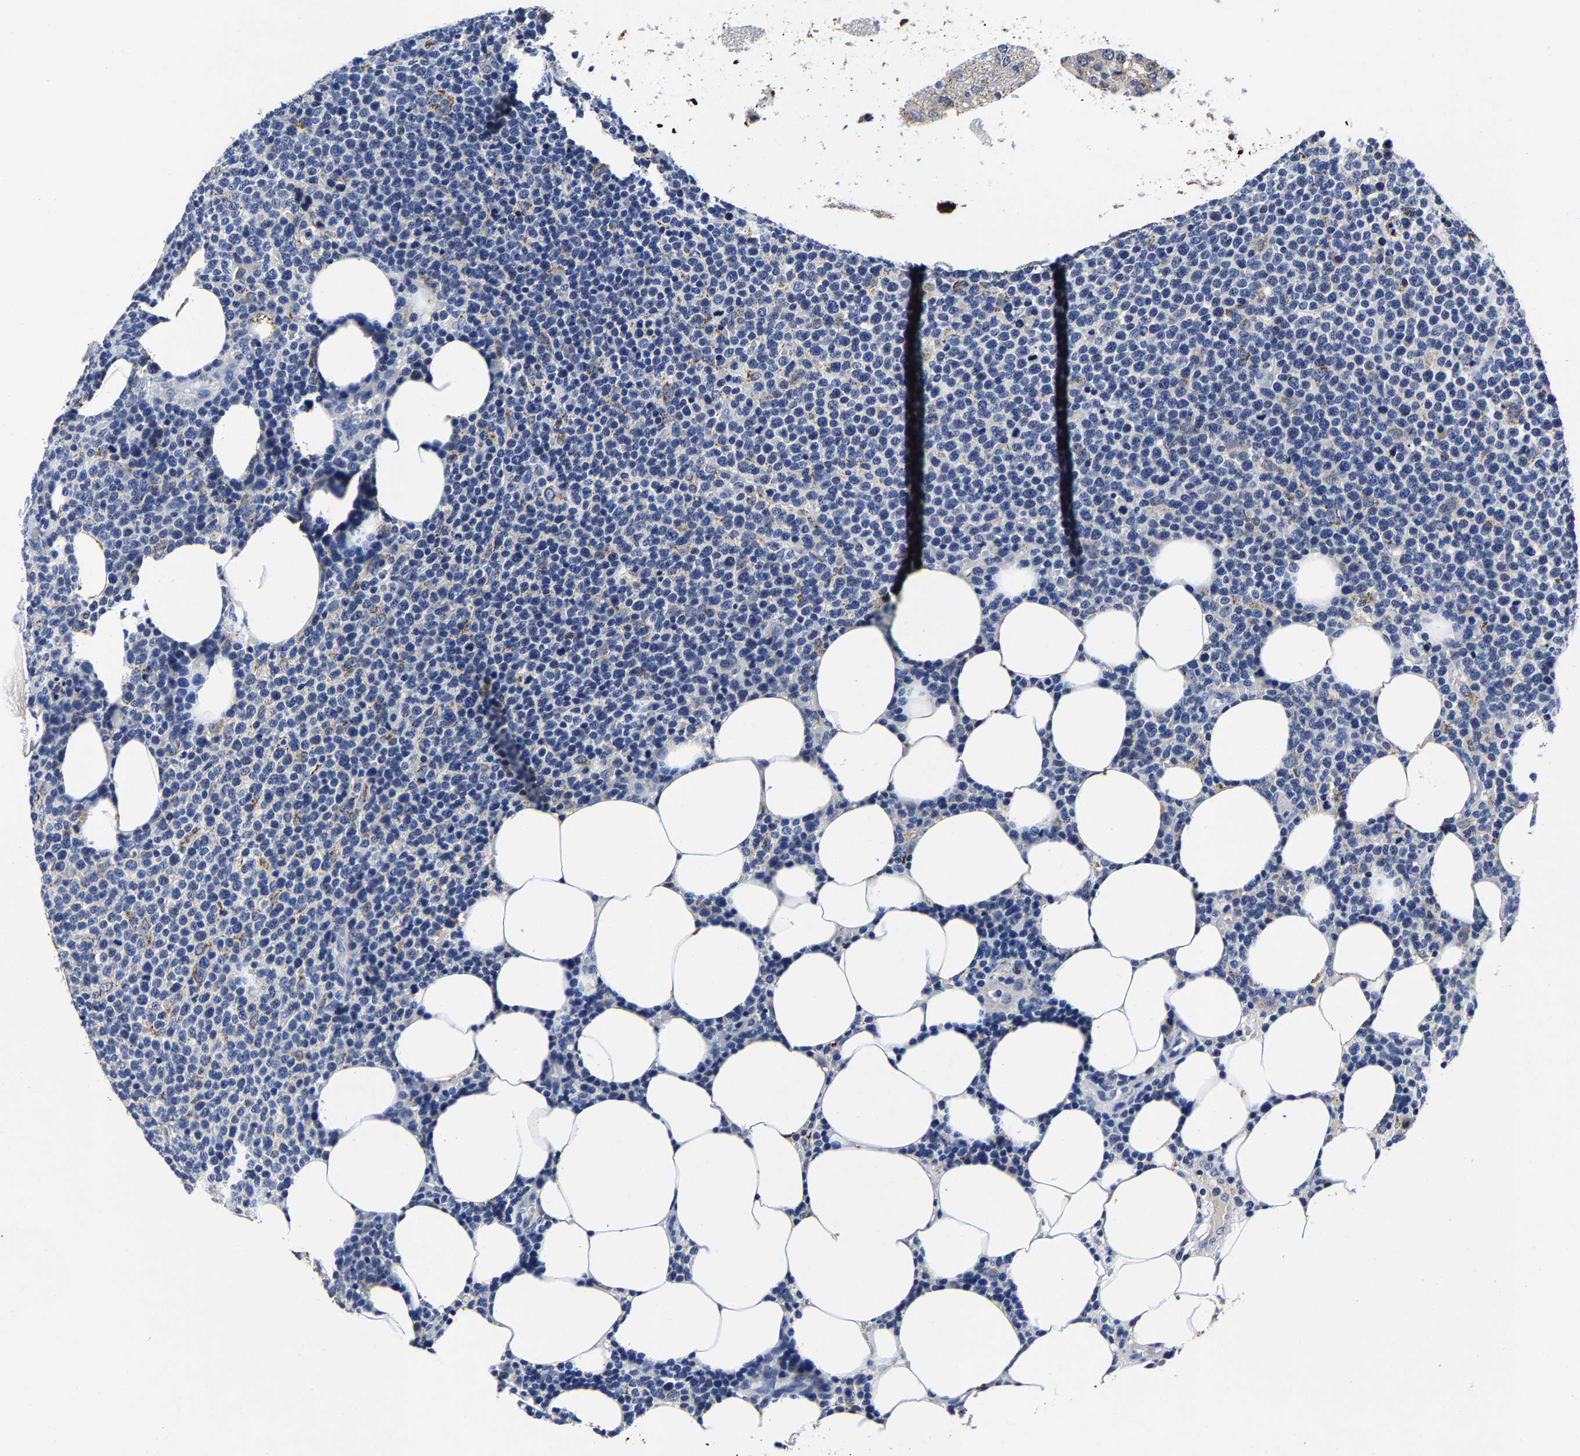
{"staining": {"intensity": "negative", "quantity": "none", "location": "none"}, "tissue": "lymphoma", "cell_type": "Tumor cells", "image_type": "cancer", "snomed": [{"axis": "morphology", "description": "Malignant lymphoma, non-Hodgkin's type, High grade"}, {"axis": "topography", "description": "Lymph node"}], "caption": "Immunohistochemical staining of malignant lymphoma, non-Hodgkin's type (high-grade) reveals no significant expression in tumor cells. (Immunohistochemistry (ihc), brightfield microscopy, high magnification).", "gene": "PSPH", "patient": {"sex": "male", "age": 61}}